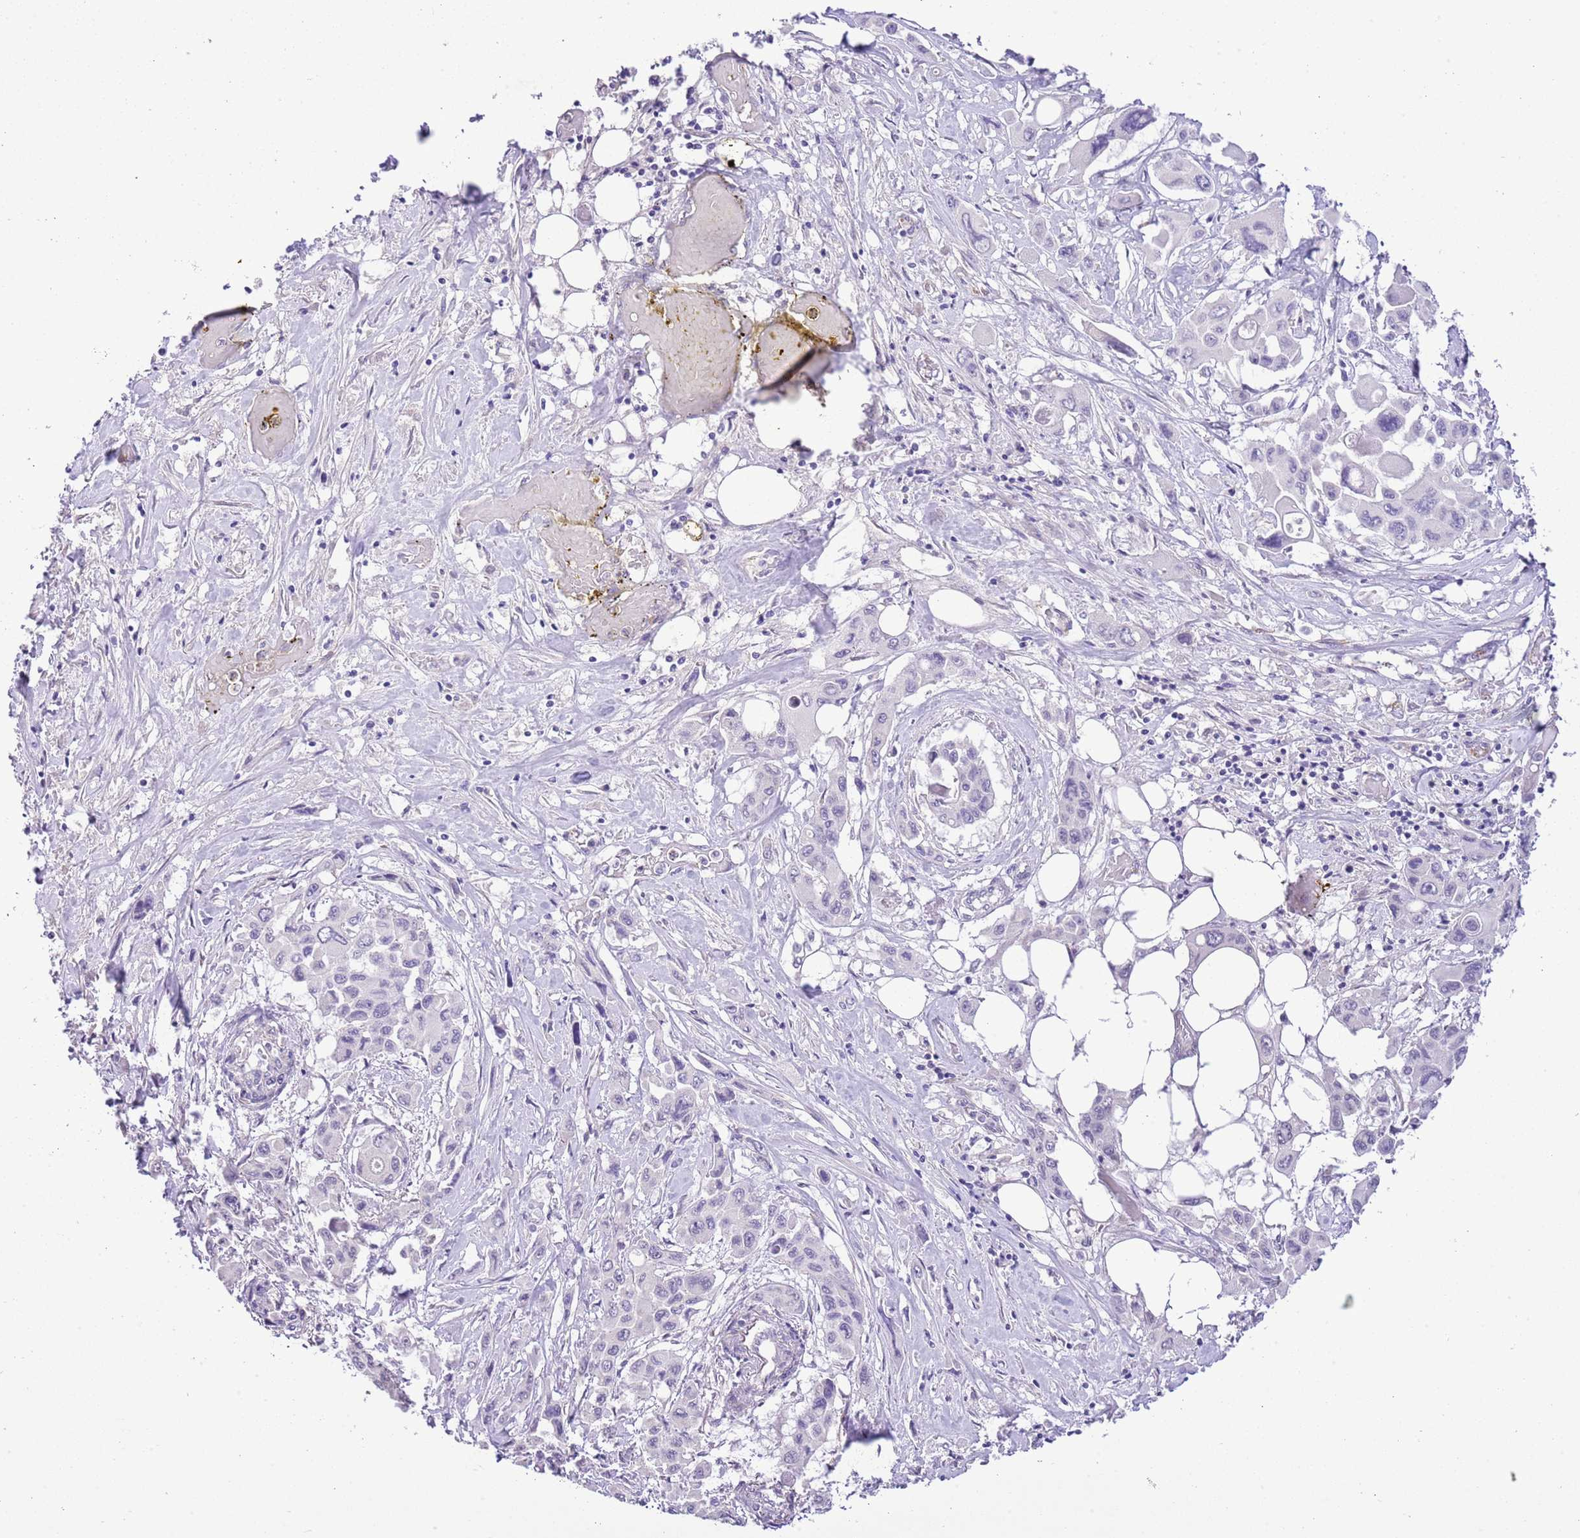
{"staining": {"intensity": "negative", "quantity": "none", "location": "none"}, "tissue": "pancreatic cancer", "cell_type": "Tumor cells", "image_type": "cancer", "snomed": [{"axis": "morphology", "description": "Adenocarcinoma, NOS"}, {"axis": "topography", "description": "Pancreas"}], "caption": "Immunohistochemistry image of neoplastic tissue: human pancreatic cancer stained with DAB (3,3'-diaminobenzidine) reveals no significant protein expression in tumor cells.", "gene": "MIDN", "patient": {"sex": "male", "age": 92}}